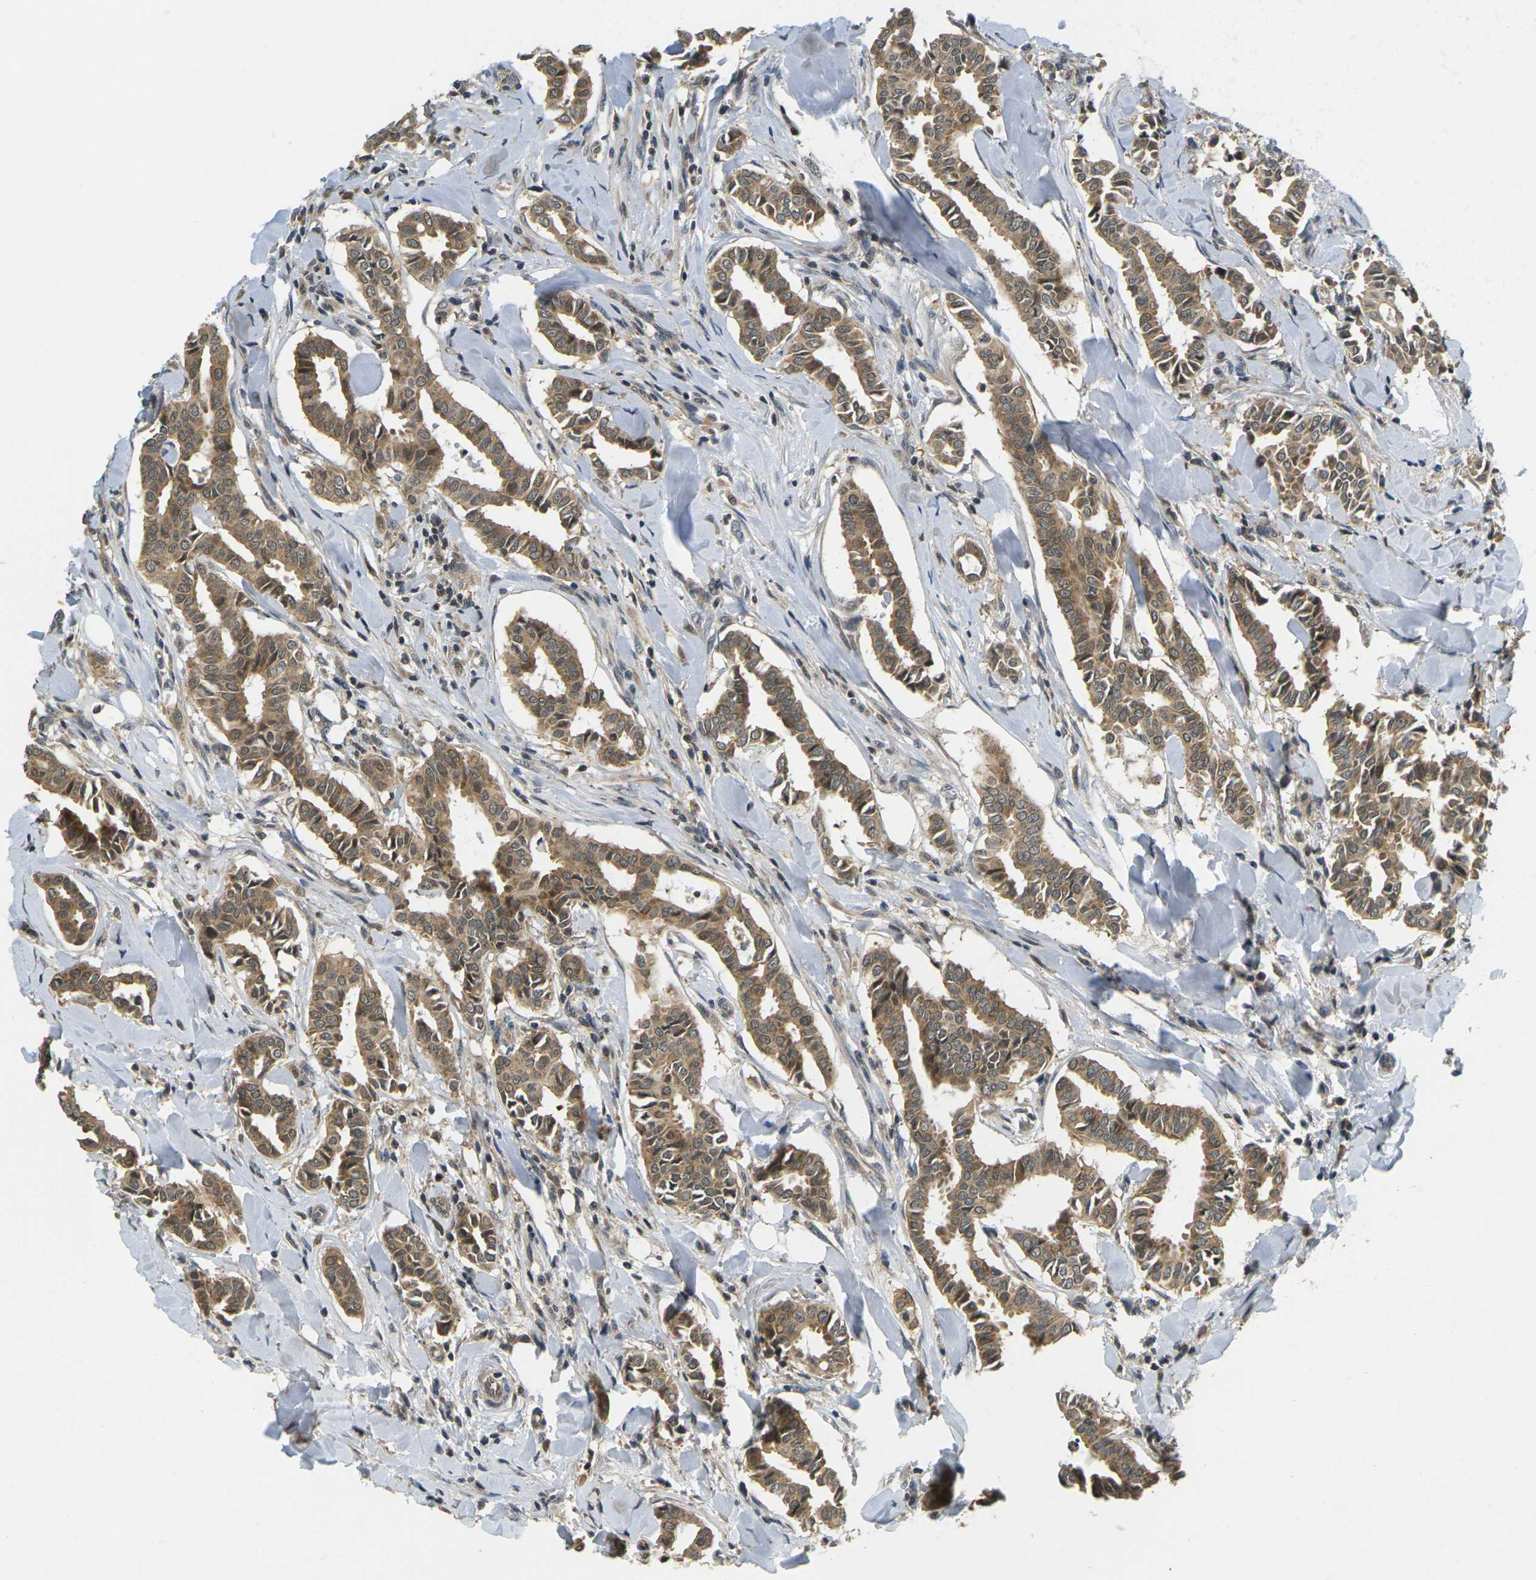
{"staining": {"intensity": "moderate", "quantity": ">75%", "location": "cytoplasmic/membranous"}, "tissue": "head and neck cancer", "cell_type": "Tumor cells", "image_type": "cancer", "snomed": [{"axis": "morphology", "description": "Adenocarcinoma, NOS"}, {"axis": "topography", "description": "Salivary gland"}, {"axis": "topography", "description": "Head-Neck"}], "caption": "There is medium levels of moderate cytoplasmic/membranous positivity in tumor cells of head and neck cancer (adenocarcinoma), as demonstrated by immunohistochemical staining (brown color).", "gene": "KLHL8", "patient": {"sex": "female", "age": 59}}